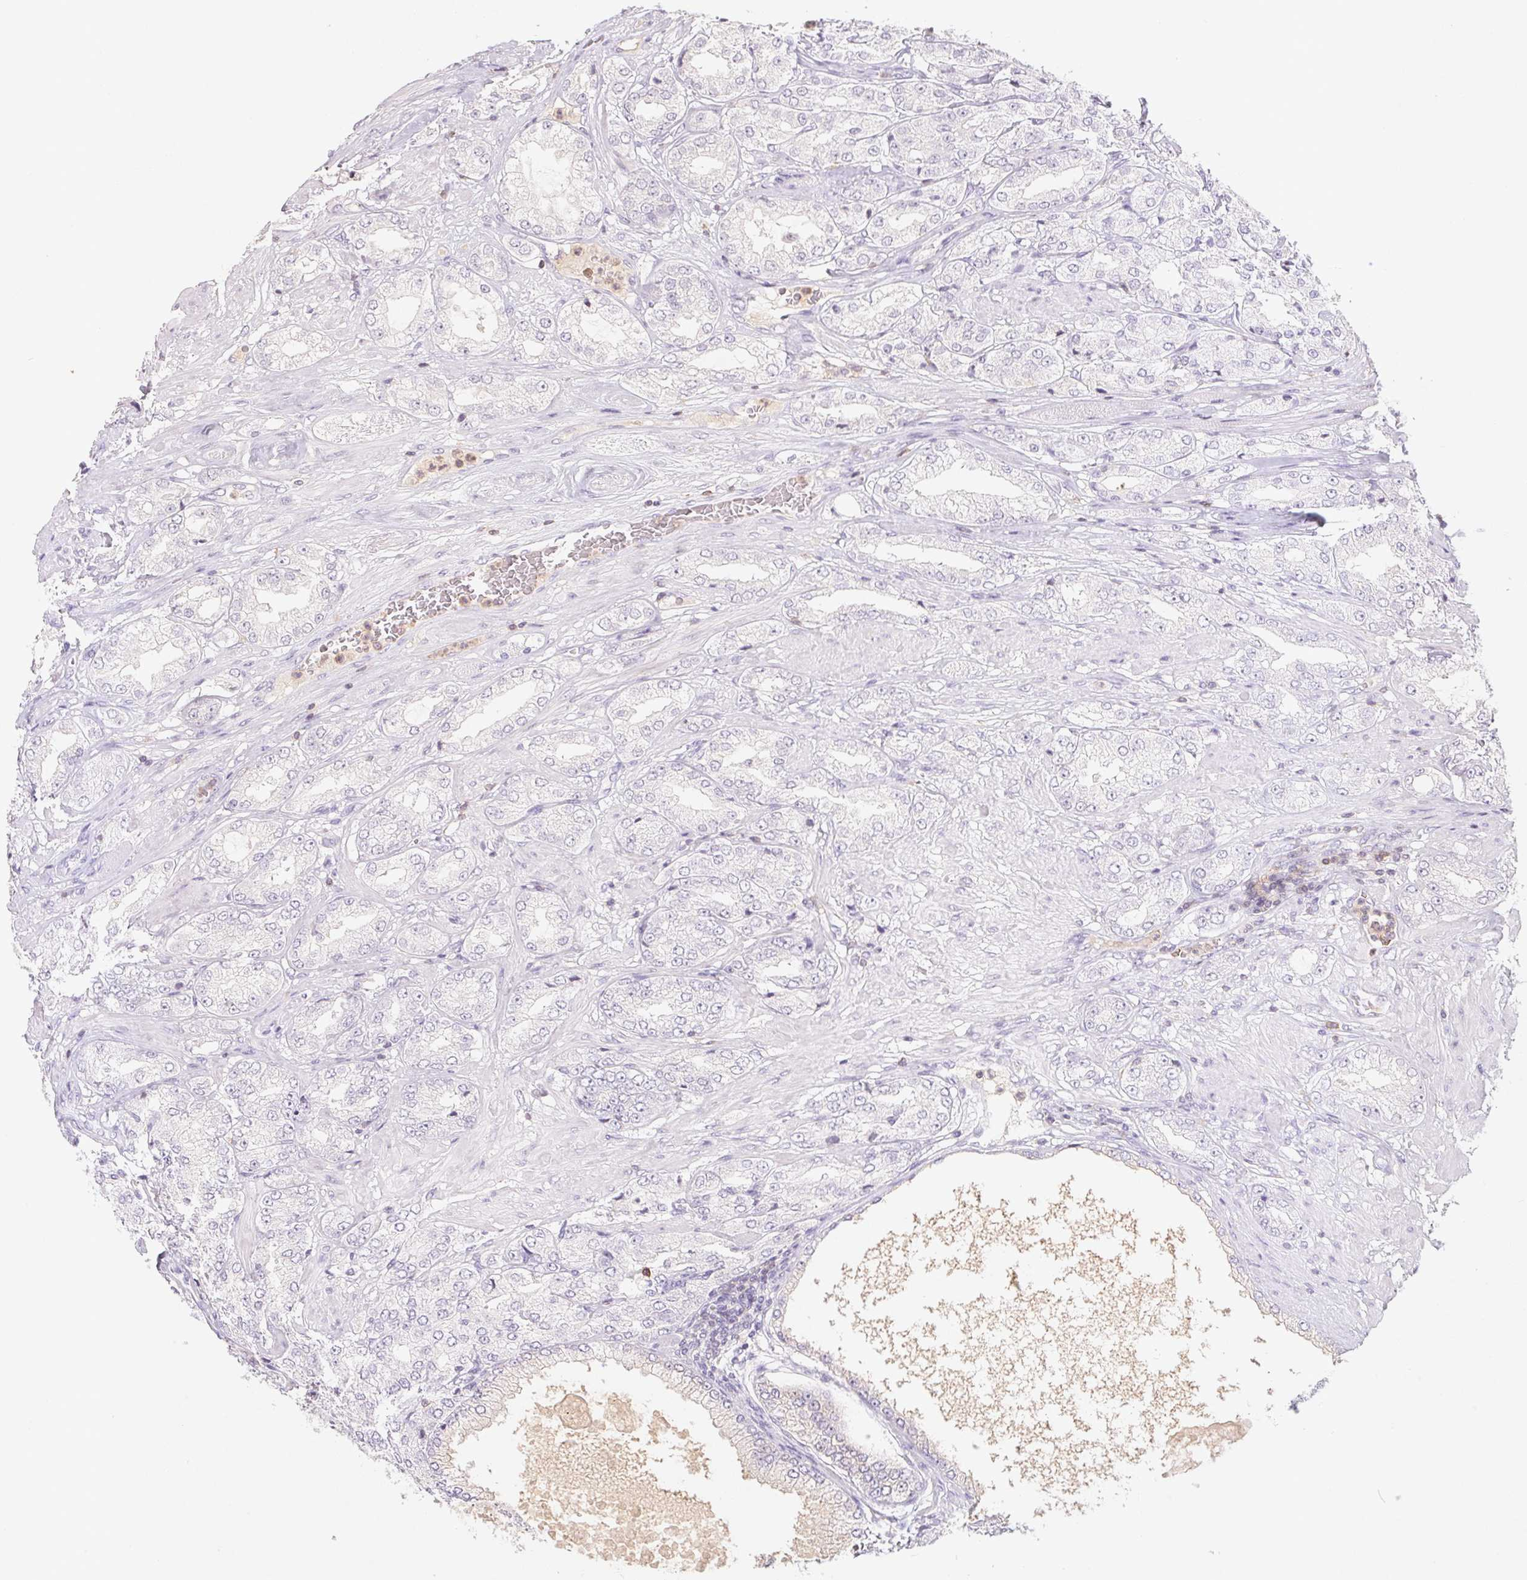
{"staining": {"intensity": "negative", "quantity": "none", "location": "none"}, "tissue": "prostate cancer", "cell_type": "Tumor cells", "image_type": "cancer", "snomed": [{"axis": "morphology", "description": "Adenocarcinoma, High grade"}, {"axis": "topography", "description": "Prostate"}], "caption": "Tumor cells show no significant protein staining in high-grade adenocarcinoma (prostate).", "gene": "KIF26A", "patient": {"sex": "male", "age": 68}}